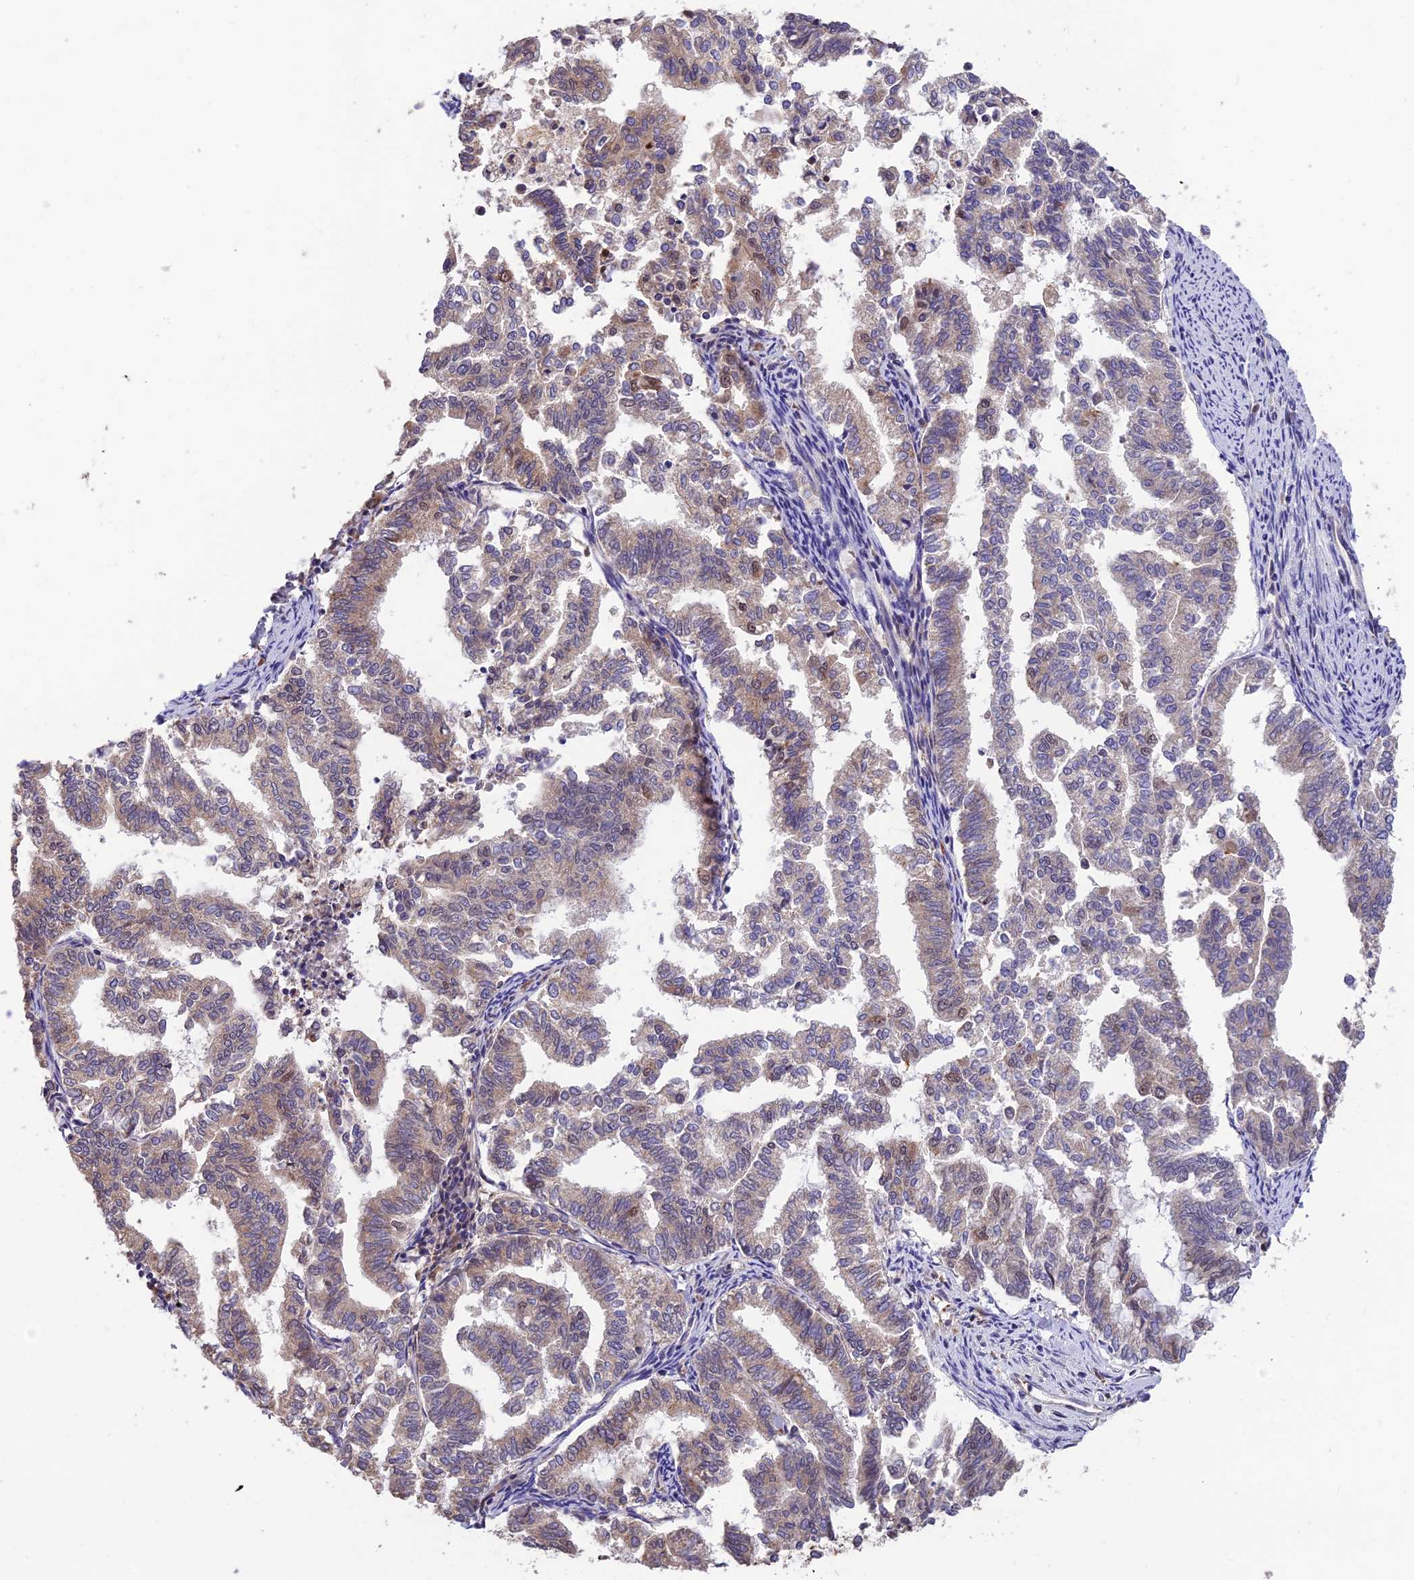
{"staining": {"intensity": "weak", "quantity": "<25%", "location": "cytoplasmic/membranous"}, "tissue": "endometrial cancer", "cell_type": "Tumor cells", "image_type": "cancer", "snomed": [{"axis": "morphology", "description": "Adenocarcinoma, NOS"}, {"axis": "topography", "description": "Endometrium"}], "caption": "Endometrial cancer (adenocarcinoma) stained for a protein using immunohistochemistry (IHC) exhibits no positivity tumor cells.", "gene": "MNS1", "patient": {"sex": "female", "age": 79}}